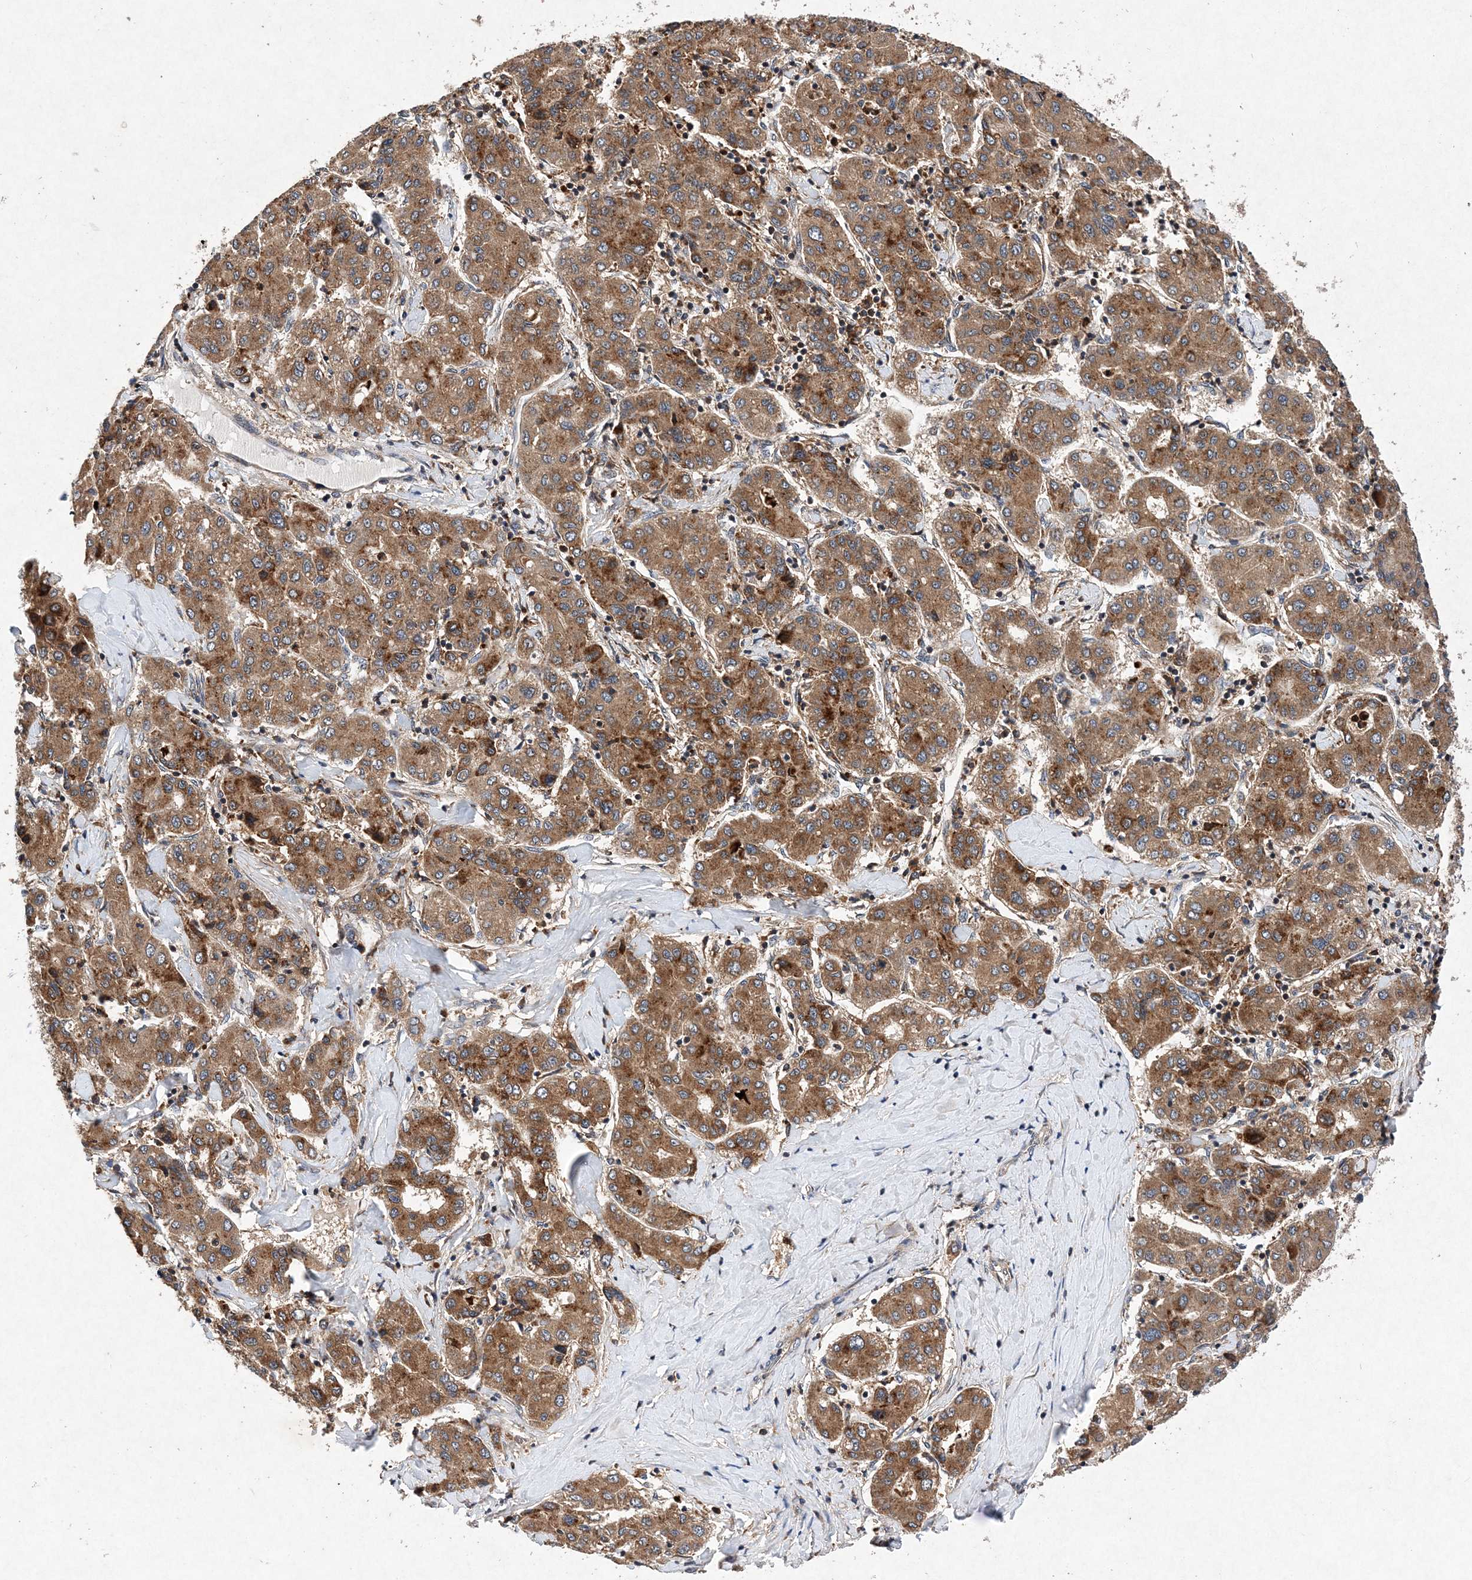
{"staining": {"intensity": "moderate", "quantity": ">75%", "location": "cytoplasmic/membranous"}, "tissue": "liver cancer", "cell_type": "Tumor cells", "image_type": "cancer", "snomed": [{"axis": "morphology", "description": "Carcinoma, Hepatocellular, NOS"}, {"axis": "topography", "description": "Liver"}], "caption": "Tumor cells show medium levels of moderate cytoplasmic/membranous positivity in about >75% of cells in human liver cancer (hepatocellular carcinoma). The staining was performed using DAB to visualize the protein expression in brown, while the nuclei were stained in blue with hematoxylin (Magnification: 20x).", "gene": "PROSER1", "patient": {"sex": "male", "age": 65}}